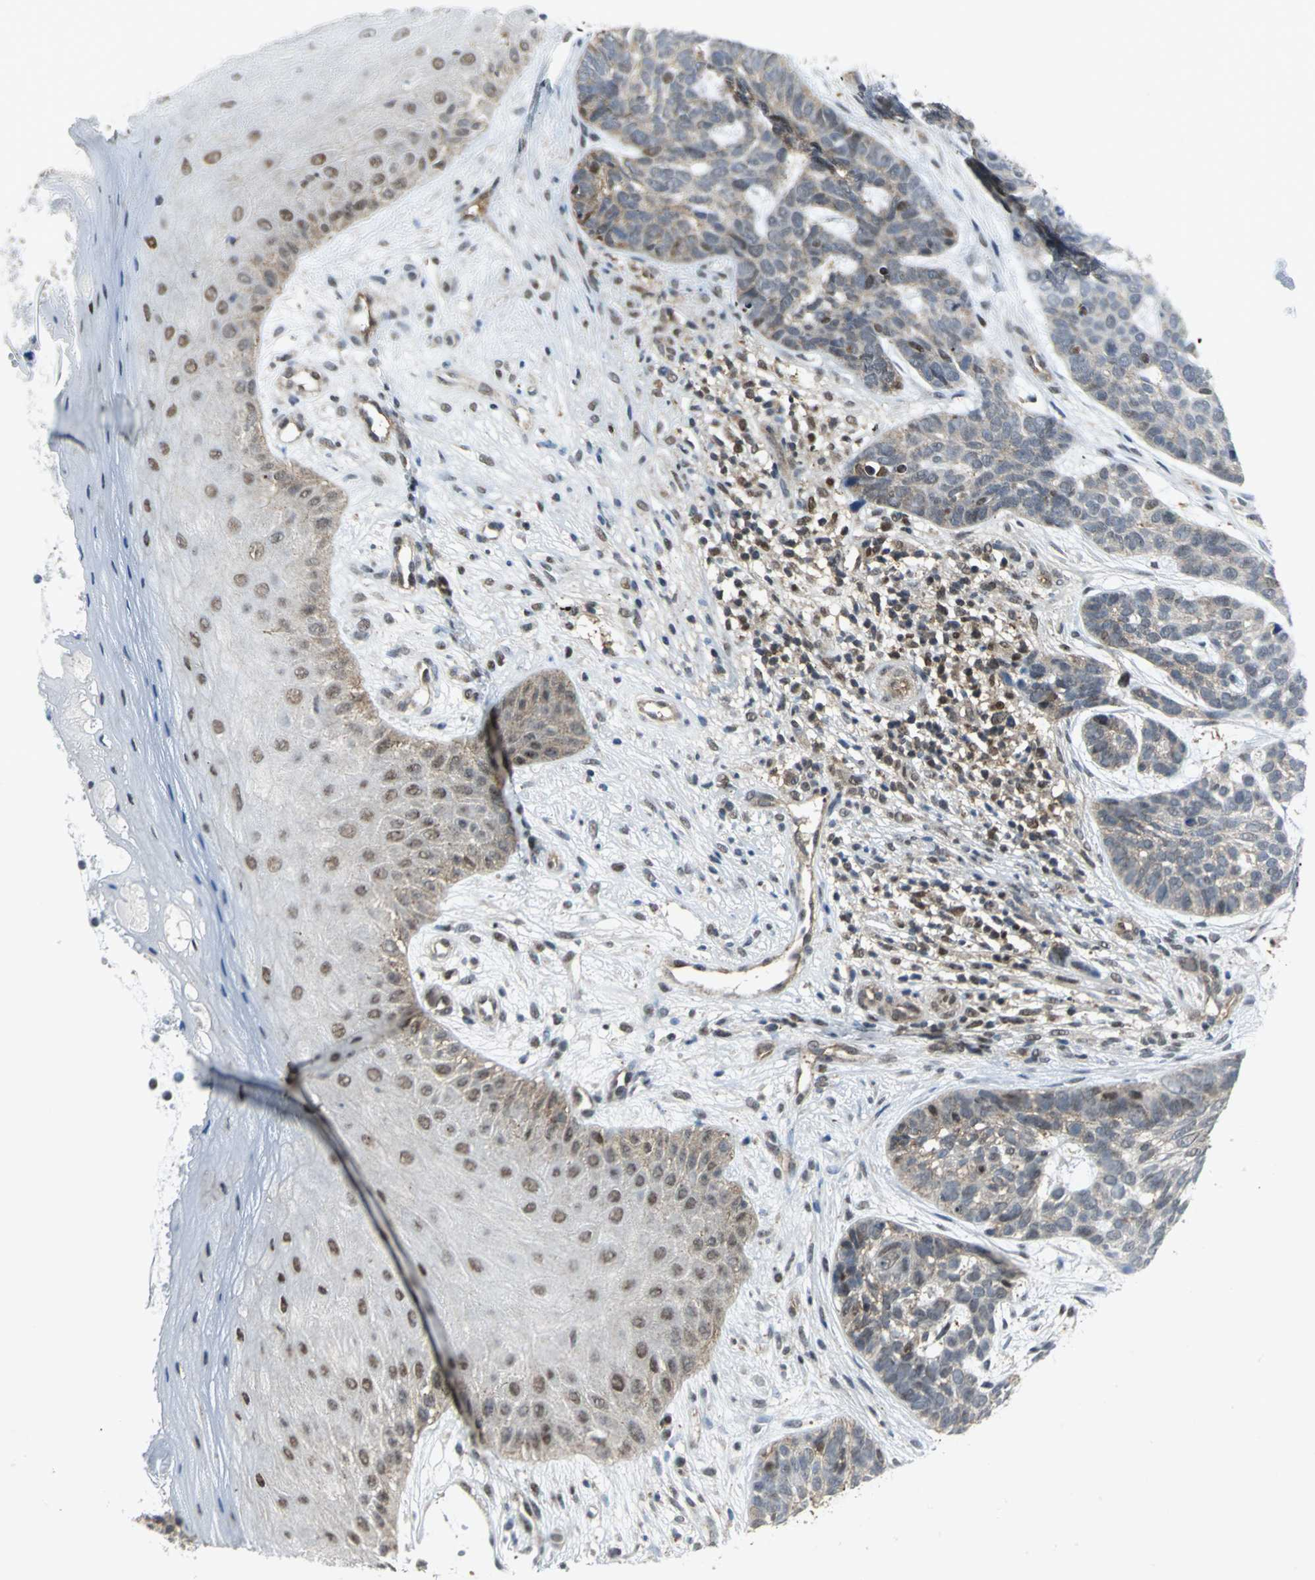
{"staining": {"intensity": "weak", "quantity": "<25%", "location": "cytoplasmic/membranous"}, "tissue": "skin cancer", "cell_type": "Tumor cells", "image_type": "cancer", "snomed": [{"axis": "morphology", "description": "Basal cell carcinoma"}, {"axis": "topography", "description": "Skin"}], "caption": "Tumor cells show no significant protein expression in skin basal cell carcinoma.", "gene": "PSMA4", "patient": {"sex": "male", "age": 87}}